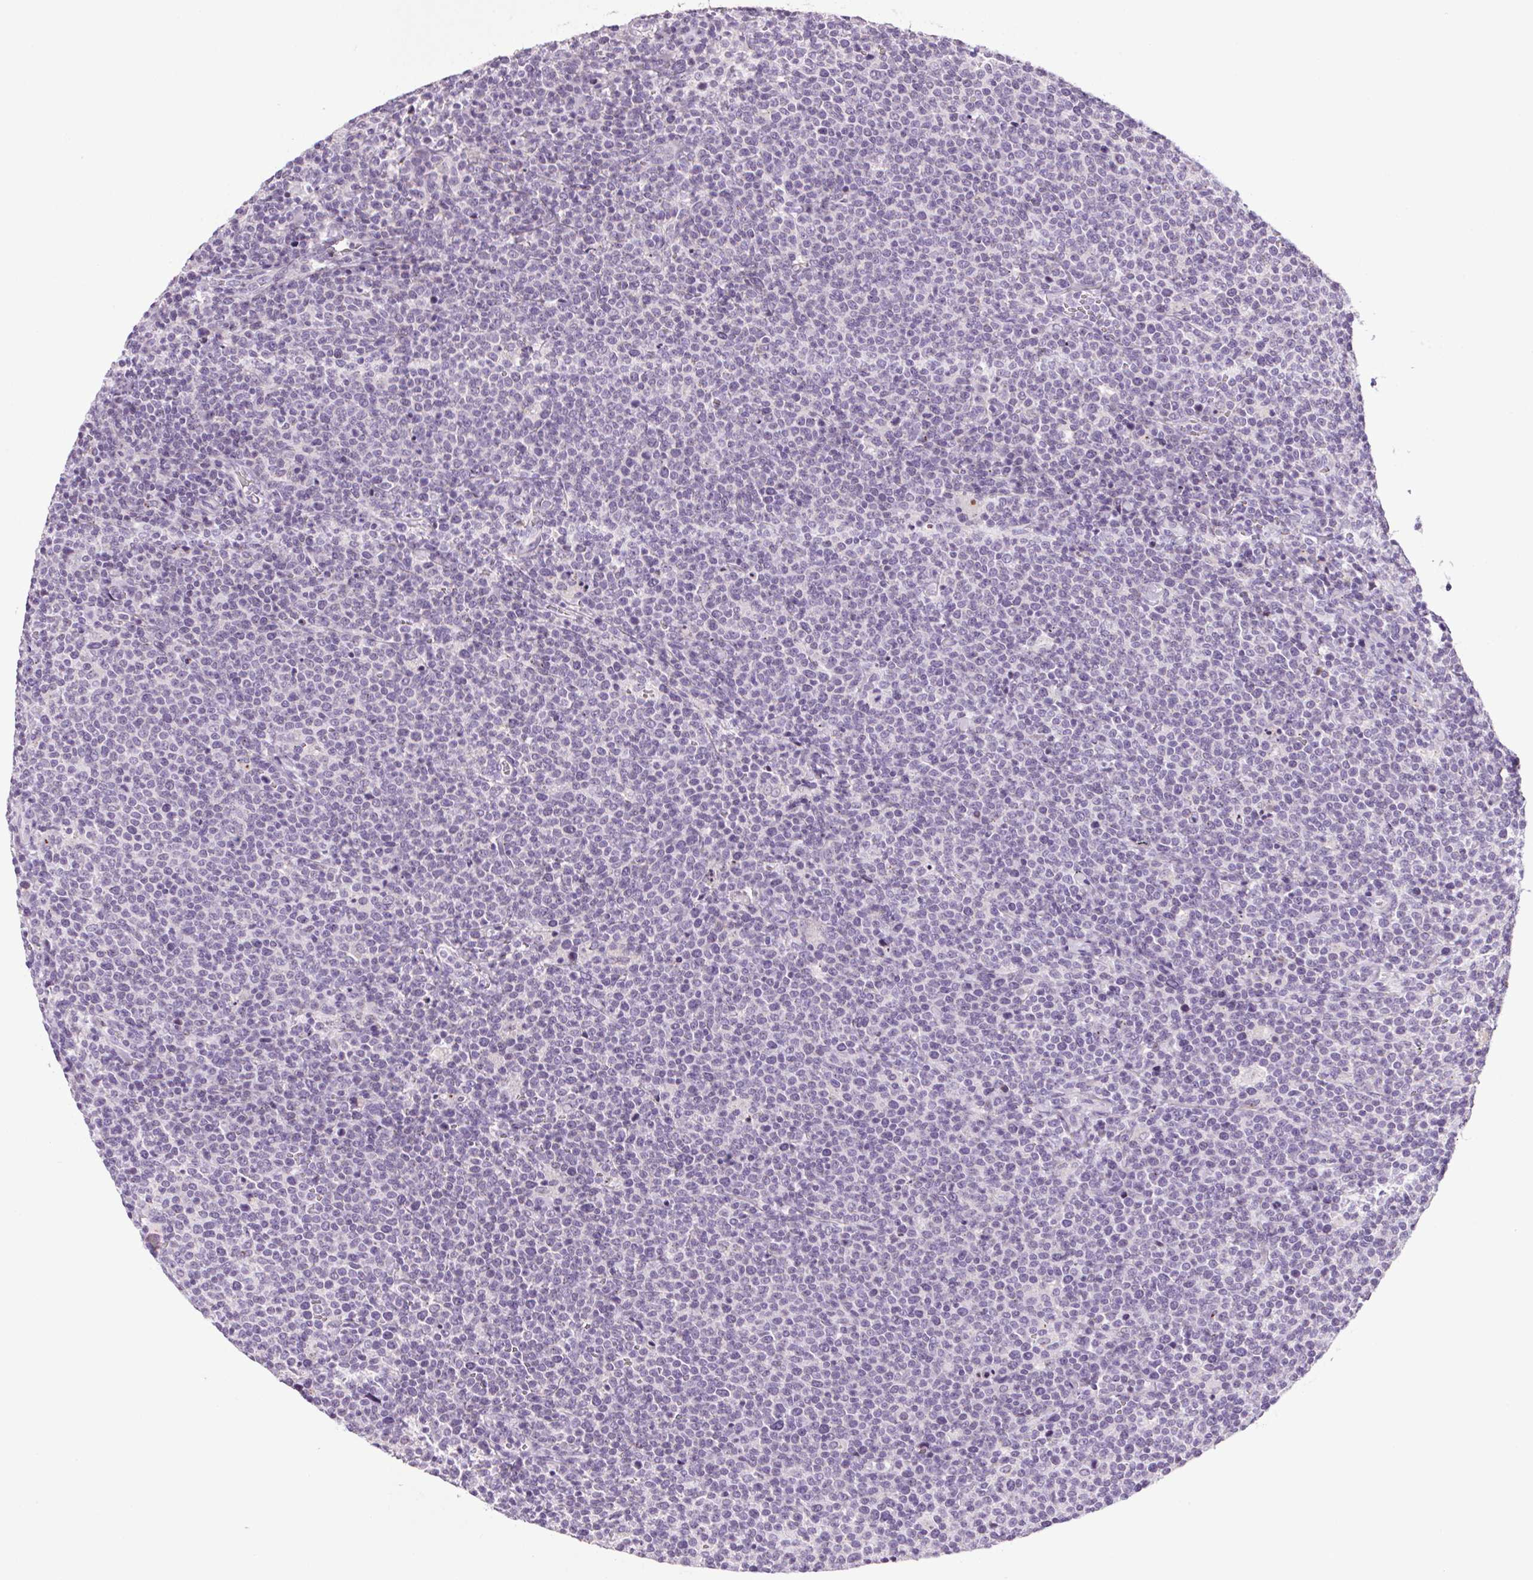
{"staining": {"intensity": "negative", "quantity": "none", "location": "none"}, "tissue": "lymphoma", "cell_type": "Tumor cells", "image_type": "cancer", "snomed": [{"axis": "morphology", "description": "Malignant lymphoma, non-Hodgkin's type, High grade"}, {"axis": "topography", "description": "Lymph node"}], "caption": "High-grade malignant lymphoma, non-Hodgkin's type was stained to show a protein in brown. There is no significant staining in tumor cells.", "gene": "TMEM88B", "patient": {"sex": "male", "age": 61}}